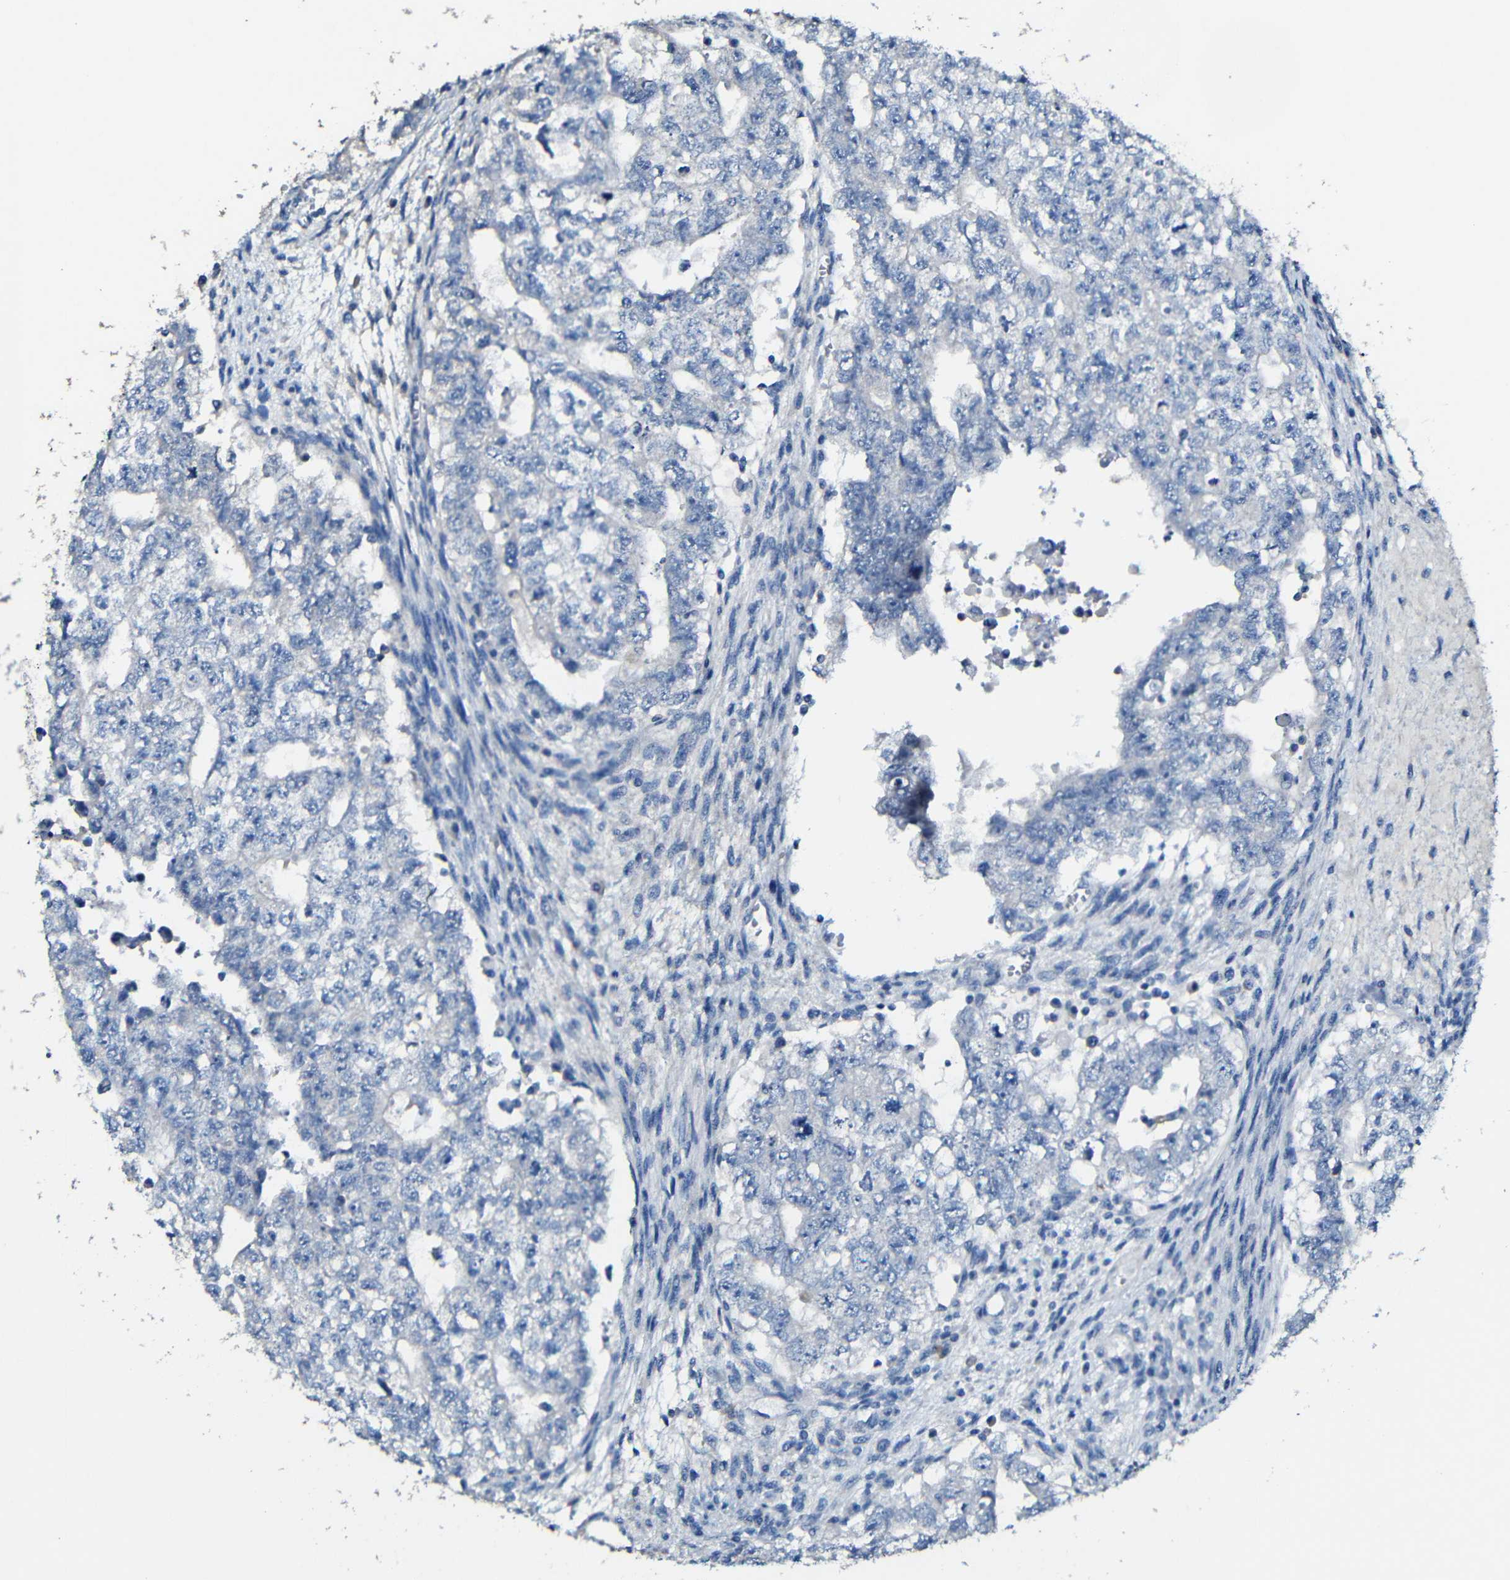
{"staining": {"intensity": "negative", "quantity": "none", "location": "none"}, "tissue": "testis cancer", "cell_type": "Tumor cells", "image_type": "cancer", "snomed": [{"axis": "morphology", "description": "Seminoma, NOS"}, {"axis": "morphology", "description": "Carcinoma, Embryonal, NOS"}, {"axis": "topography", "description": "Testis"}], "caption": "Immunohistochemistry (IHC) photomicrograph of seminoma (testis) stained for a protein (brown), which displays no staining in tumor cells. (DAB (3,3'-diaminobenzidine) IHC visualized using brightfield microscopy, high magnification).", "gene": "ACKR2", "patient": {"sex": "male", "age": 38}}